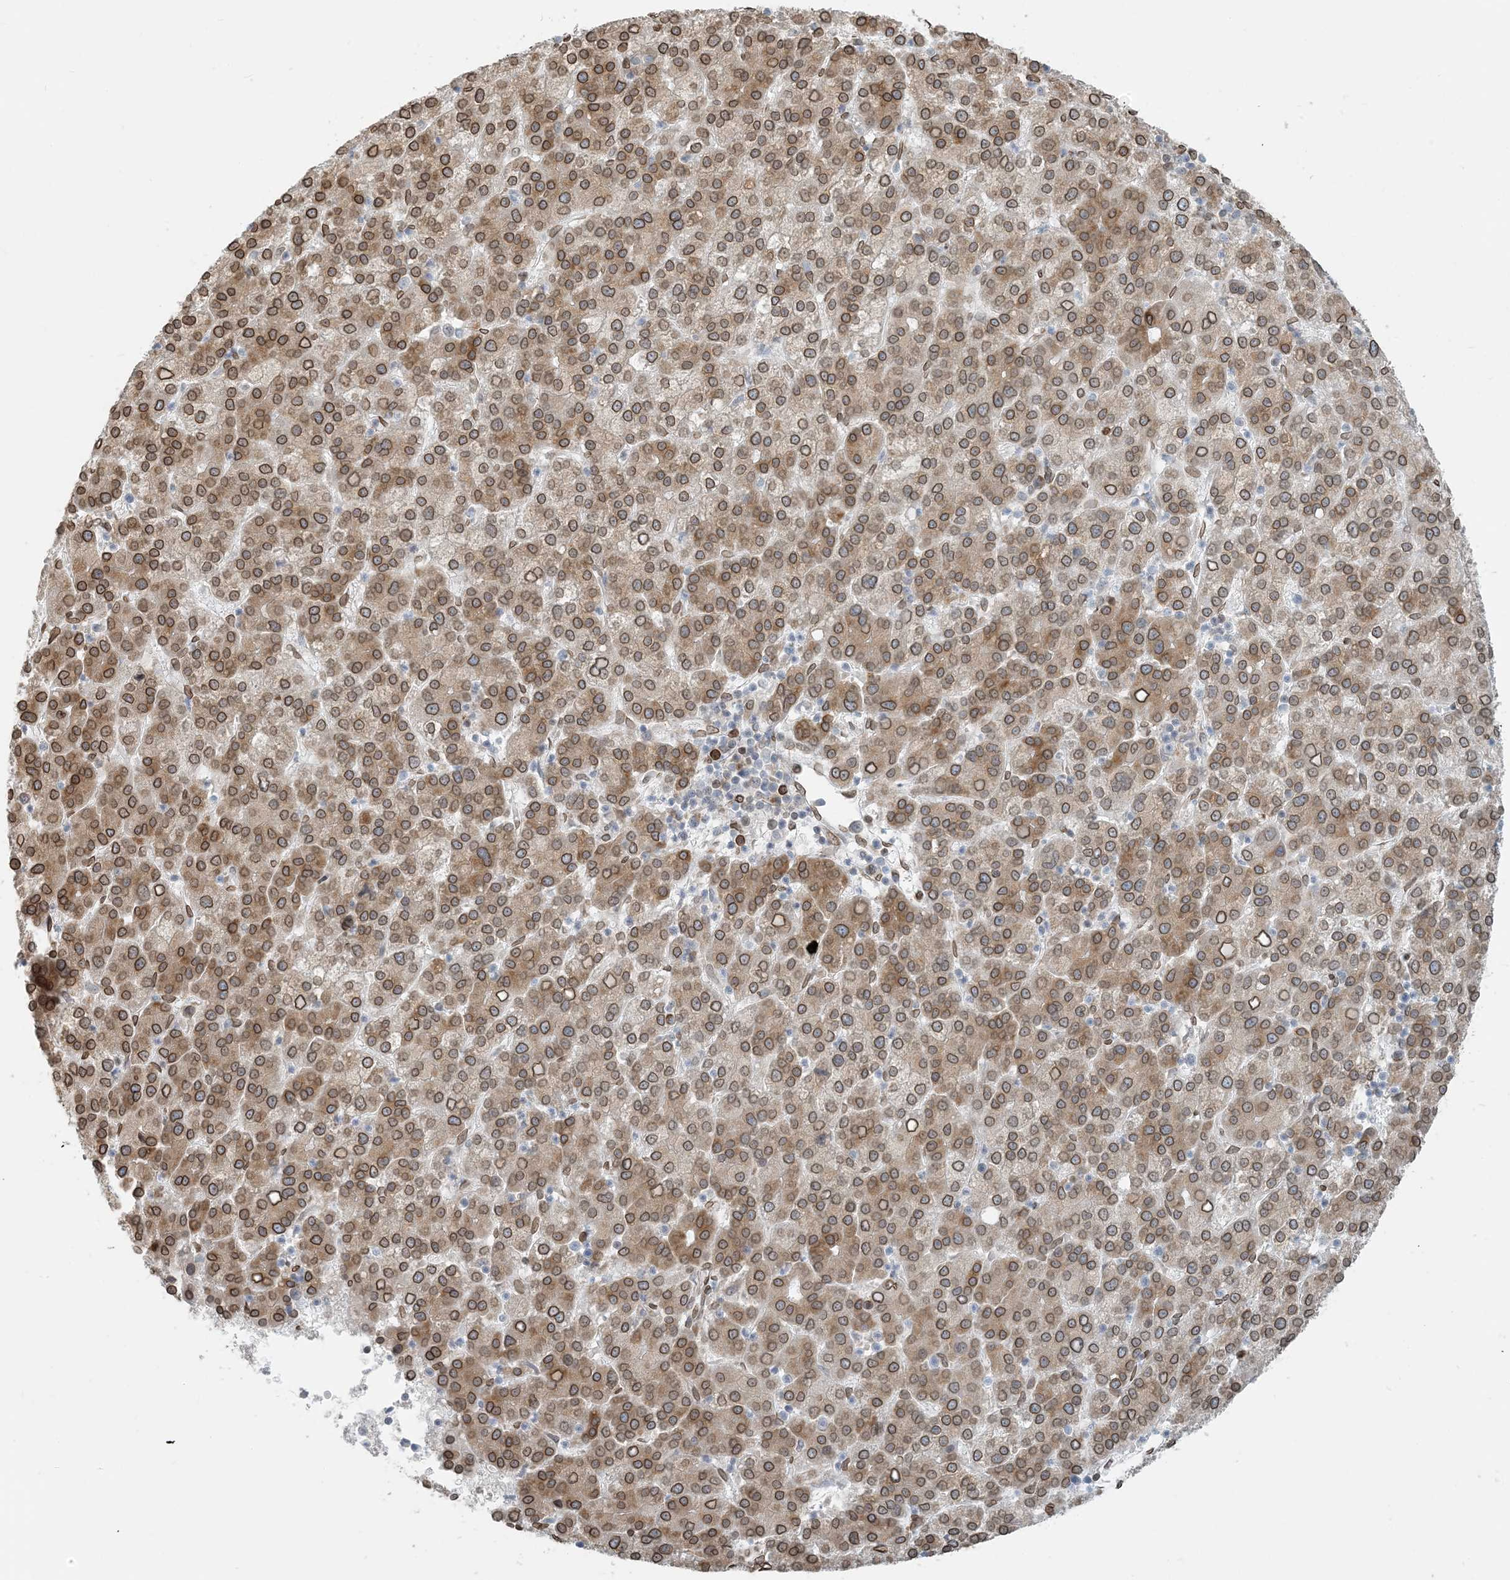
{"staining": {"intensity": "moderate", "quantity": ">75%", "location": "cytoplasmic/membranous,nuclear"}, "tissue": "liver cancer", "cell_type": "Tumor cells", "image_type": "cancer", "snomed": [{"axis": "morphology", "description": "Carcinoma, Hepatocellular, NOS"}, {"axis": "topography", "description": "Liver"}], "caption": "A histopathology image of human liver hepatocellular carcinoma stained for a protein displays moderate cytoplasmic/membranous and nuclear brown staining in tumor cells. Immunohistochemistry stains the protein of interest in brown and the nuclei are stained blue.", "gene": "WWP1", "patient": {"sex": "female", "age": 58}}